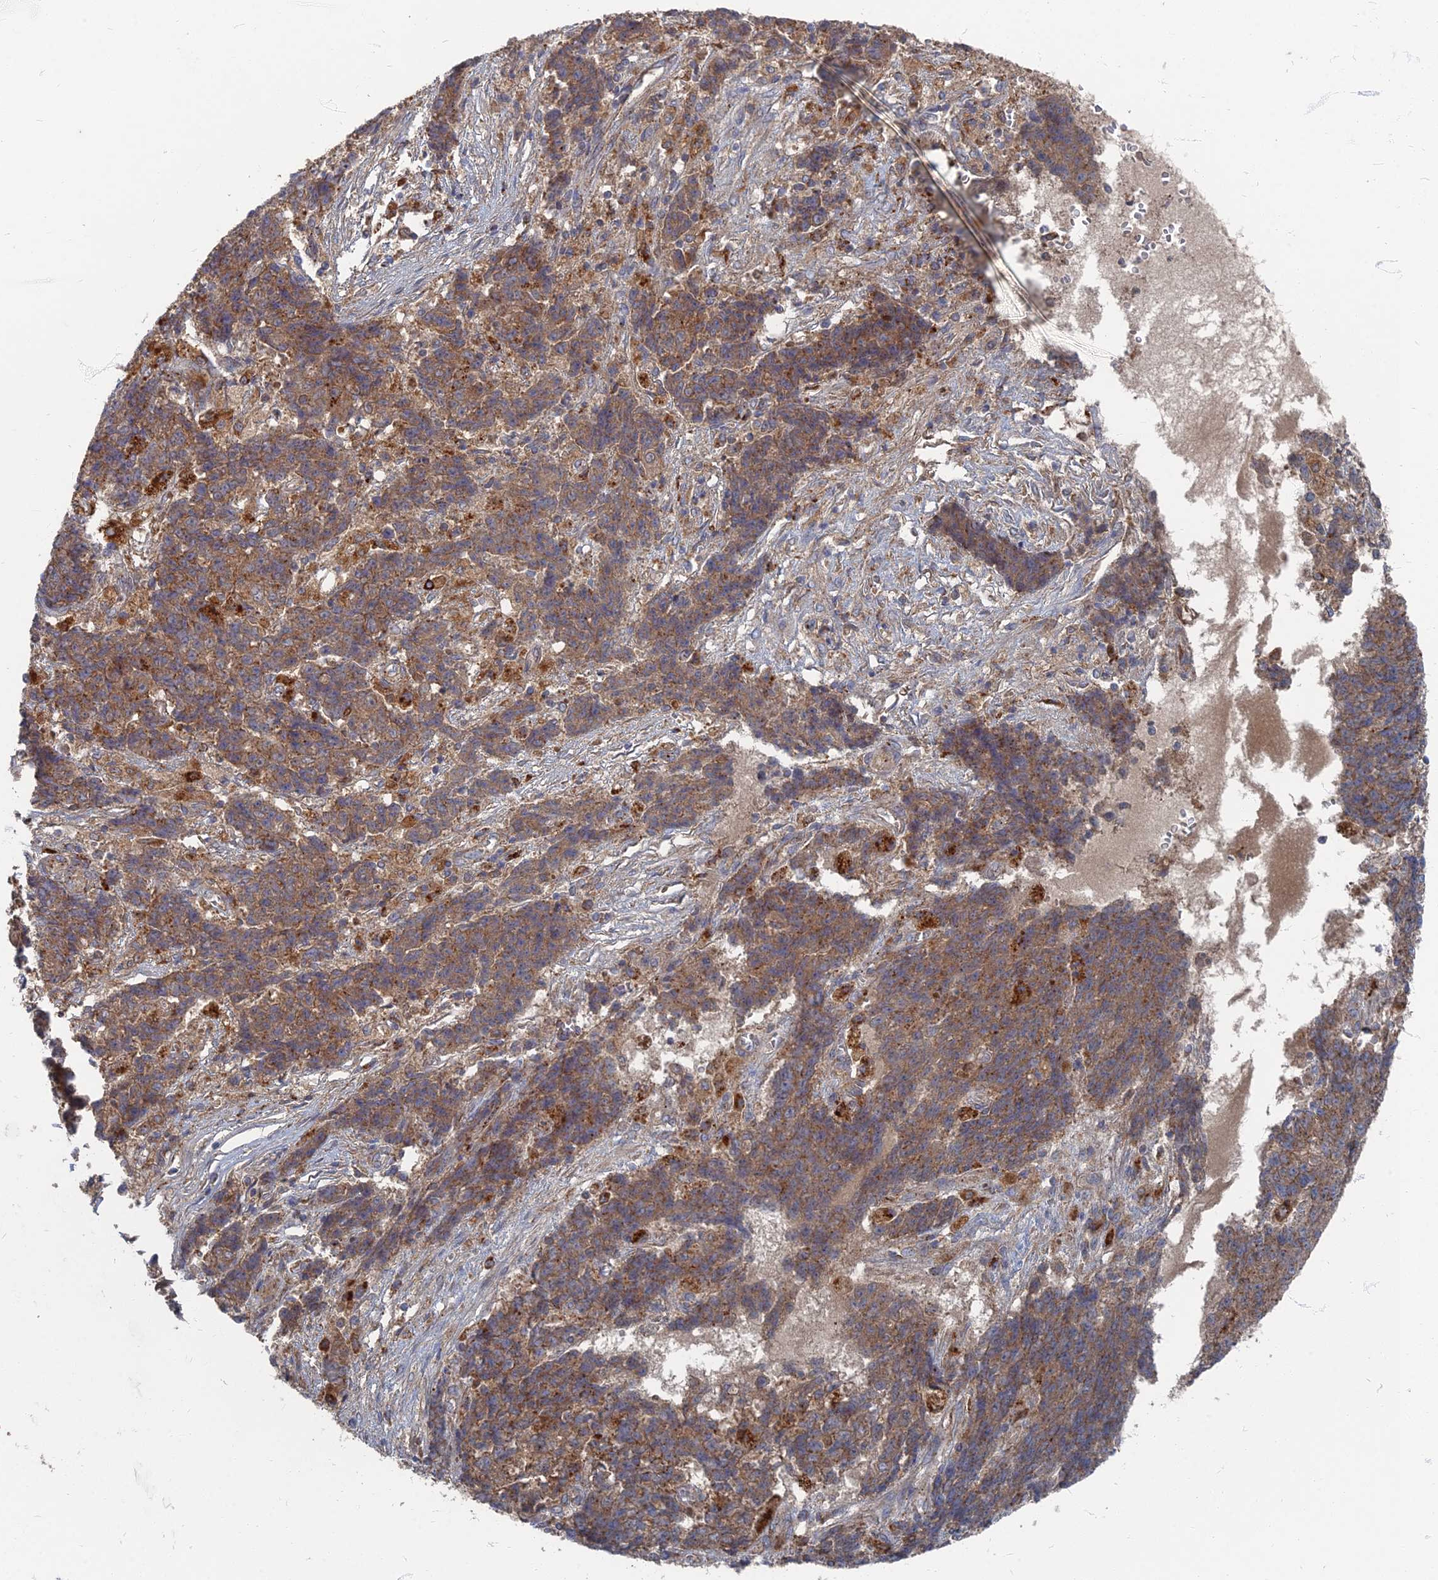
{"staining": {"intensity": "moderate", "quantity": ">75%", "location": "cytoplasmic/membranous"}, "tissue": "ovarian cancer", "cell_type": "Tumor cells", "image_type": "cancer", "snomed": [{"axis": "morphology", "description": "Carcinoma, endometroid"}, {"axis": "topography", "description": "Ovary"}], "caption": "Immunohistochemical staining of endometroid carcinoma (ovarian) shows moderate cytoplasmic/membranous protein staining in approximately >75% of tumor cells. Using DAB (3,3'-diaminobenzidine) (brown) and hematoxylin (blue) stains, captured at high magnification using brightfield microscopy.", "gene": "PPCDC", "patient": {"sex": "female", "age": 42}}